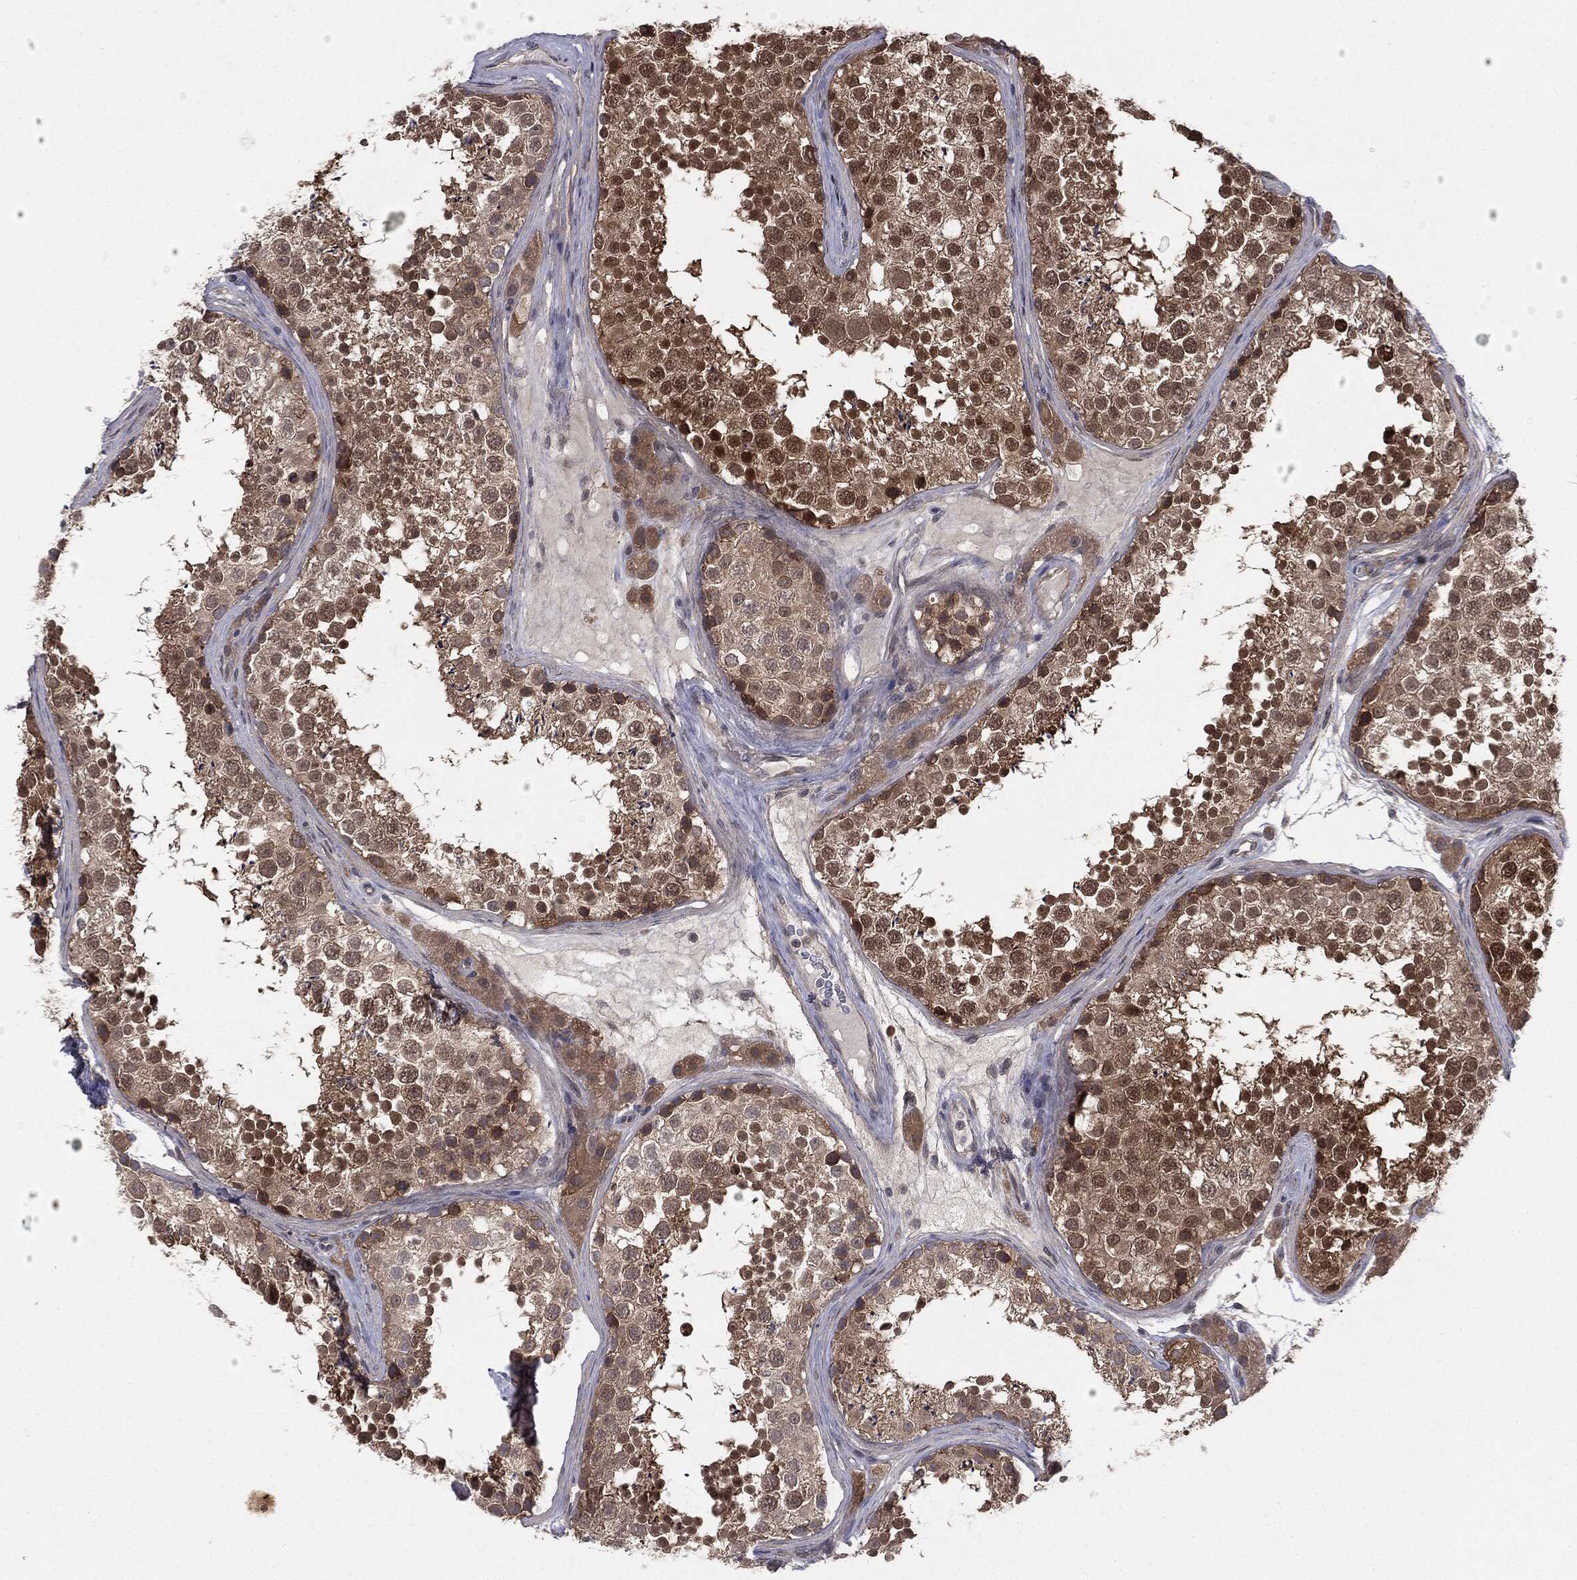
{"staining": {"intensity": "strong", "quantity": "25%-75%", "location": "cytoplasmic/membranous,nuclear"}, "tissue": "testis", "cell_type": "Cells in seminiferous ducts", "image_type": "normal", "snomed": [{"axis": "morphology", "description": "Normal tissue, NOS"}, {"axis": "topography", "description": "Testis"}], "caption": "Immunohistochemical staining of benign testis demonstrates high levels of strong cytoplasmic/membranous,nuclear staining in about 25%-75% of cells in seminiferous ducts. (IHC, brightfield microscopy, high magnification).", "gene": "KRT7", "patient": {"sex": "male", "age": 41}}